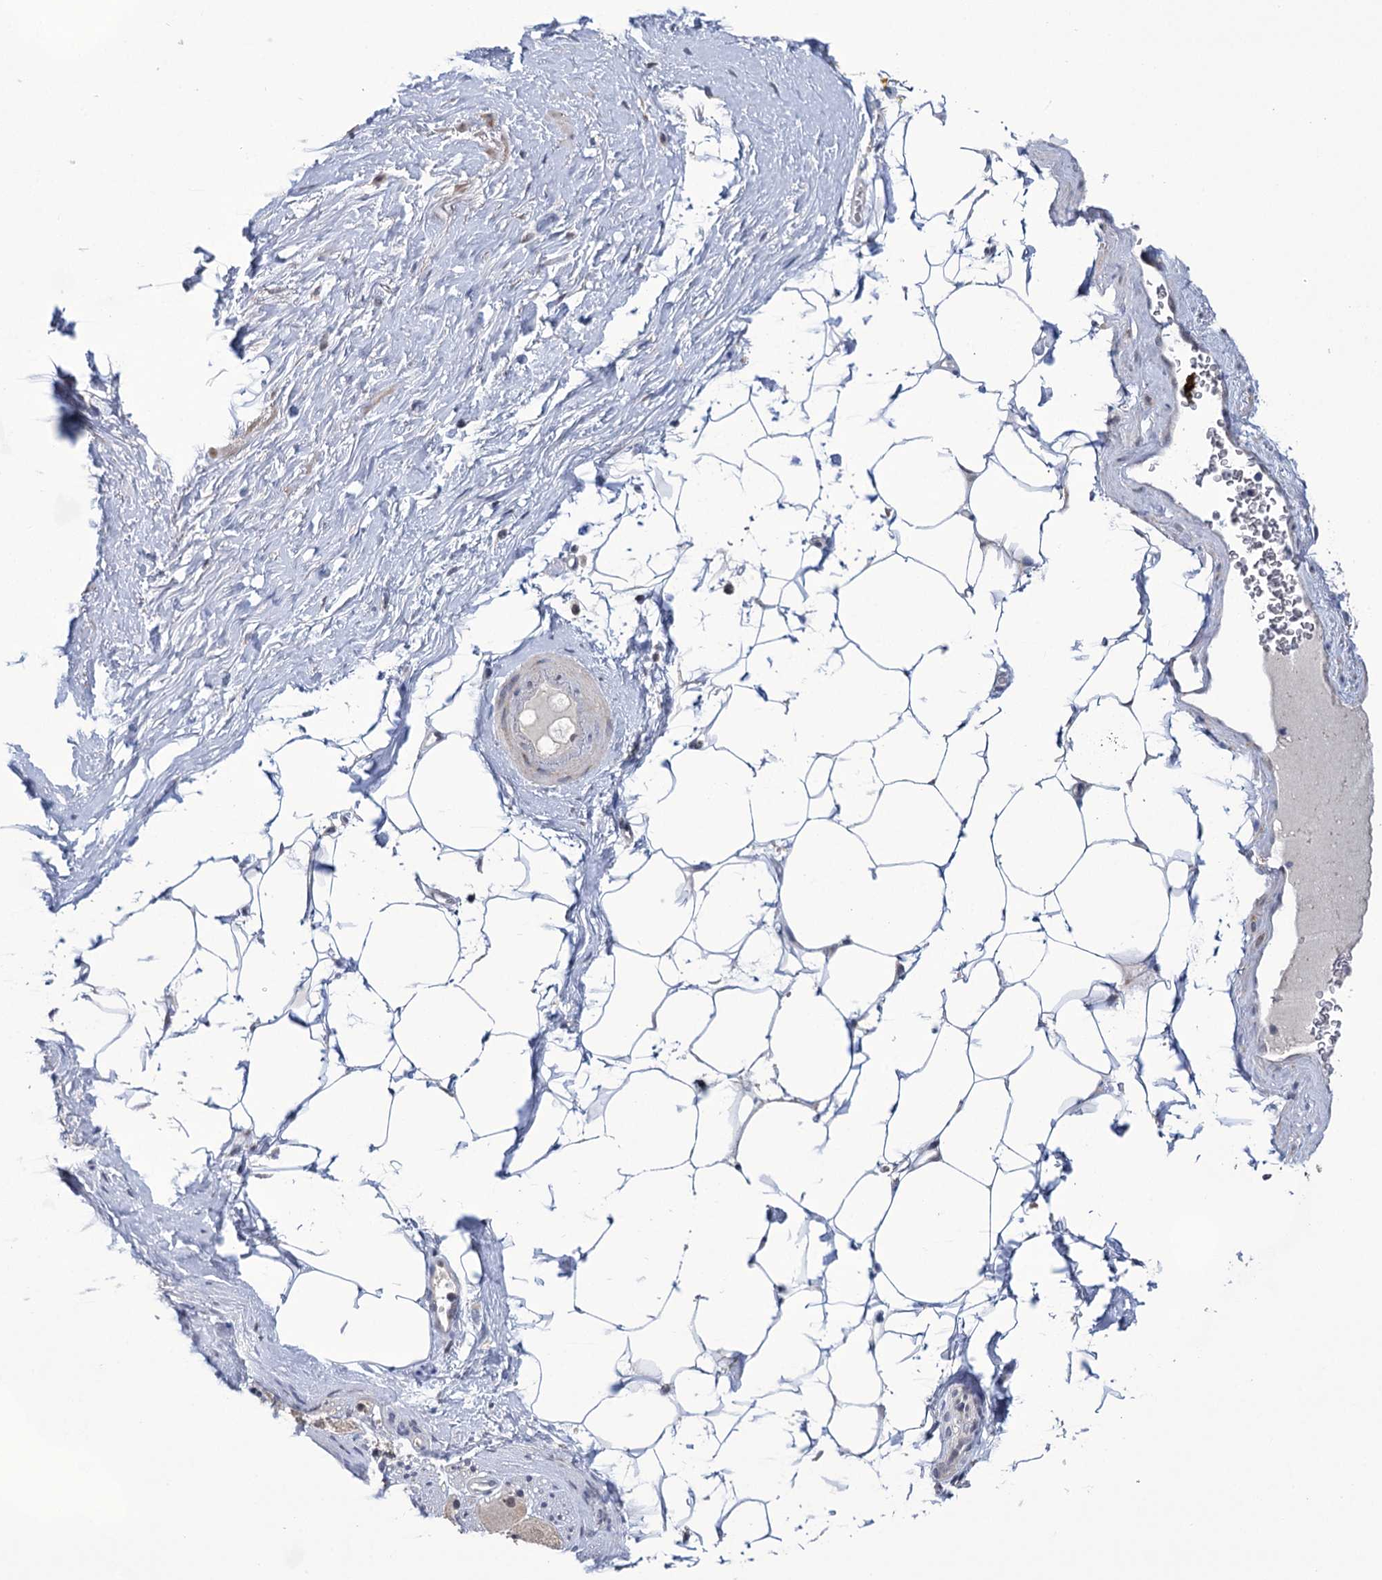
{"staining": {"intensity": "negative", "quantity": "none", "location": "none"}, "tissue": "adipose tissue", "cell_type": "Adipocytes", "image_type": "normal", "snomed": [{"axis": "morphology", "description": "Normal tissue, NOS"}, {"axis": "morphology", "description": "Adenocarcinoma, Low grade"}, {"axis": "topography", "description": "Prostate"}, {"axis": "topography", "description": "Peripheral nerve tissue"}], "caption": "Immunohistochemistry photomicrograph of unremarkable adipose tissue: human adipose tissue stained with DAB displays no significant protein positivity in adipocytes. (DAB (3,3'-diaminobenzidine) immunohistochemistry (IHC) visualized using brightfield microscopy, high magnification).", "gene": "TTC17", "patient": {"sex": "male", "age": 63}}